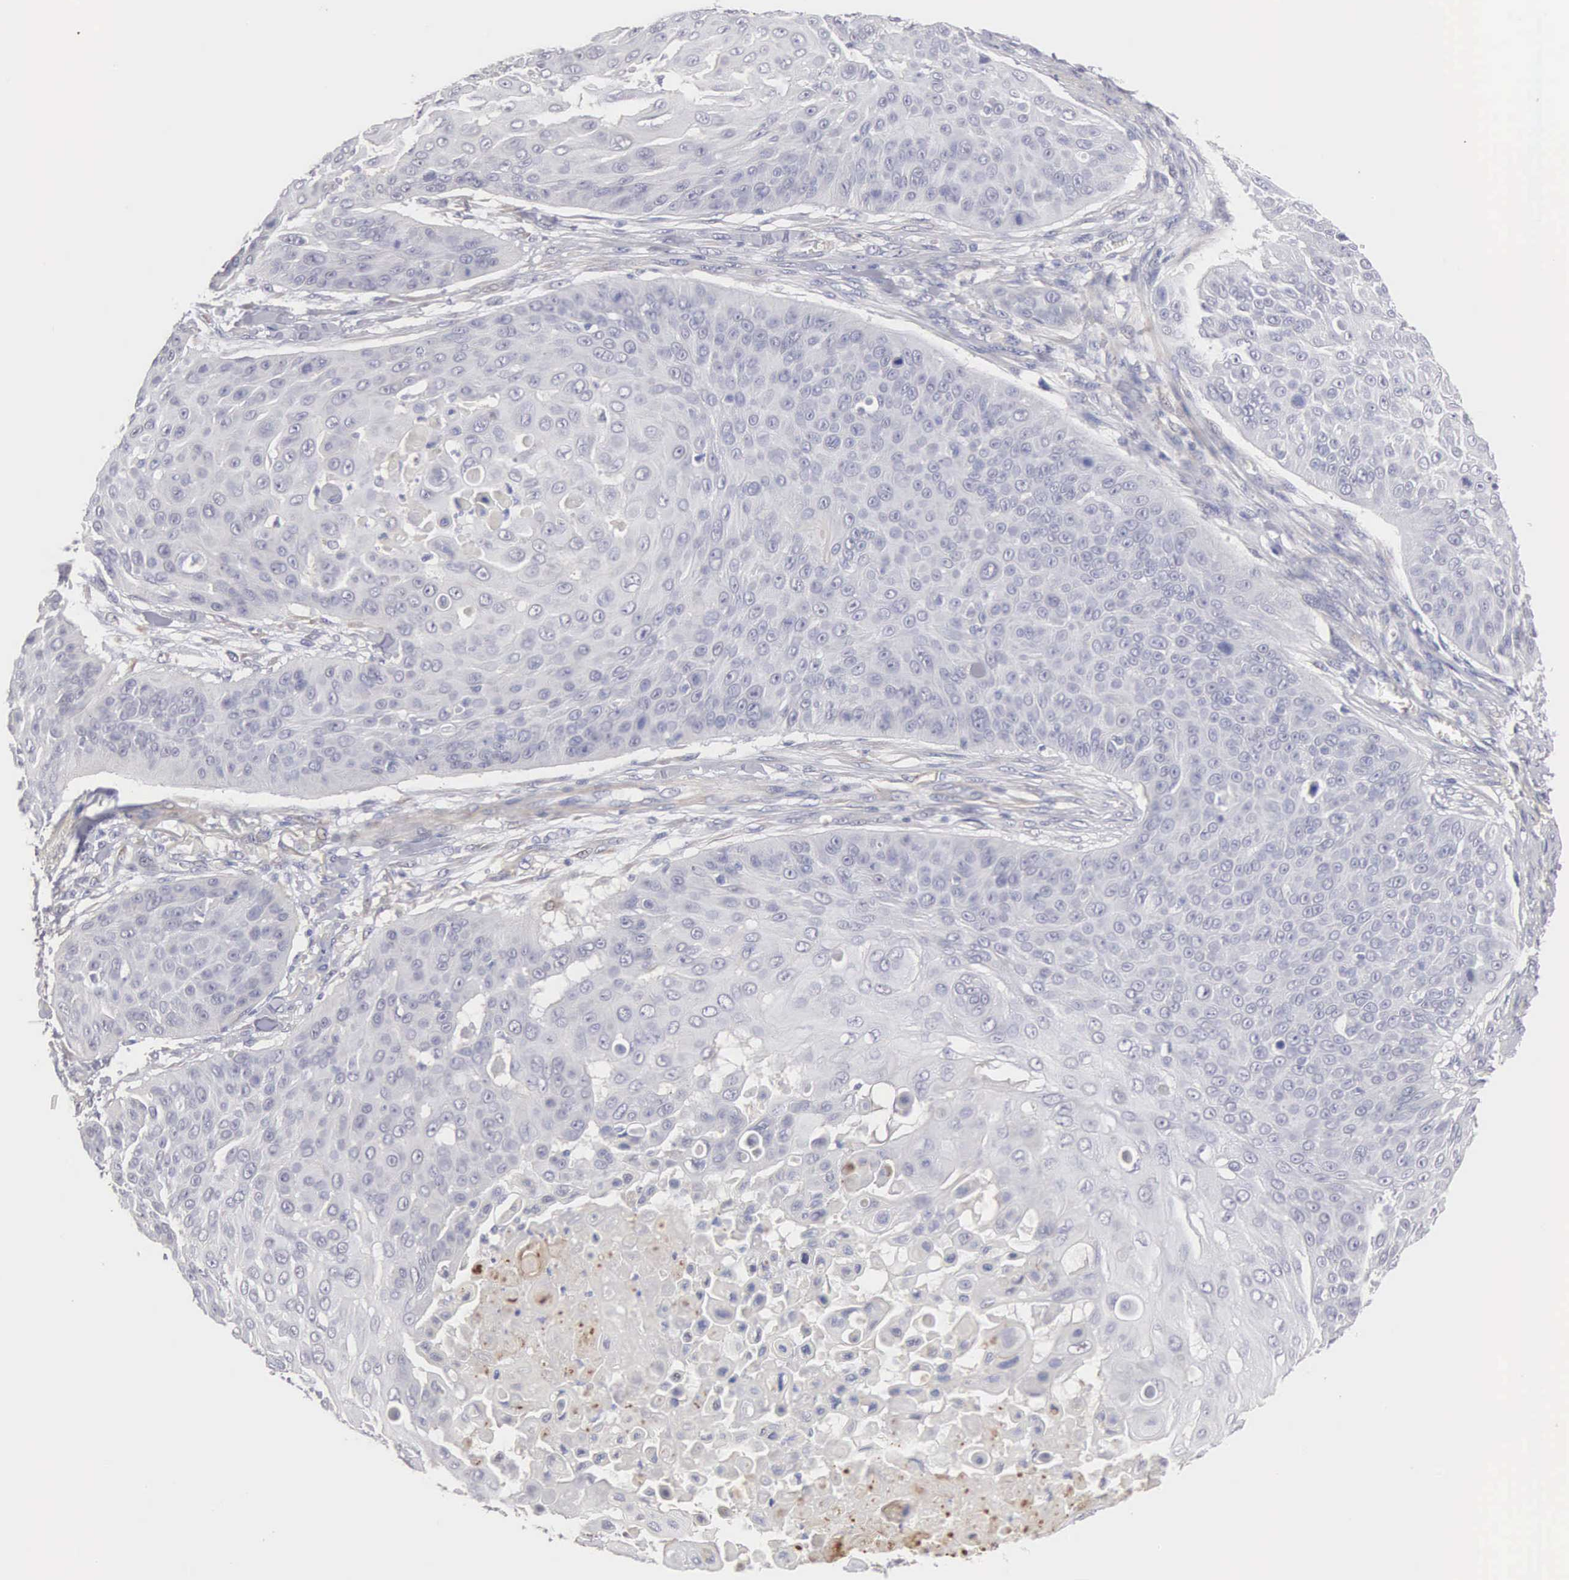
{"staining": {"intensity": "negative", "quantity": "none", "location": "none"}, "tissue": "skin cancer", "cell_type": "Tumor cells", "image_type": "cancer", "snomed": [{"axis": "morphology", "description": "Squamous cell carcinoma, NOS"}, {"axis": "topography", "description": "Skin"}], "caption": "This is an immunohistochemistry image of squamous cell carcinoma (skin). There is no positivity in tumor cells.", "gene": "ELFN2", "patient": {"sex": "male", "age": 82}}